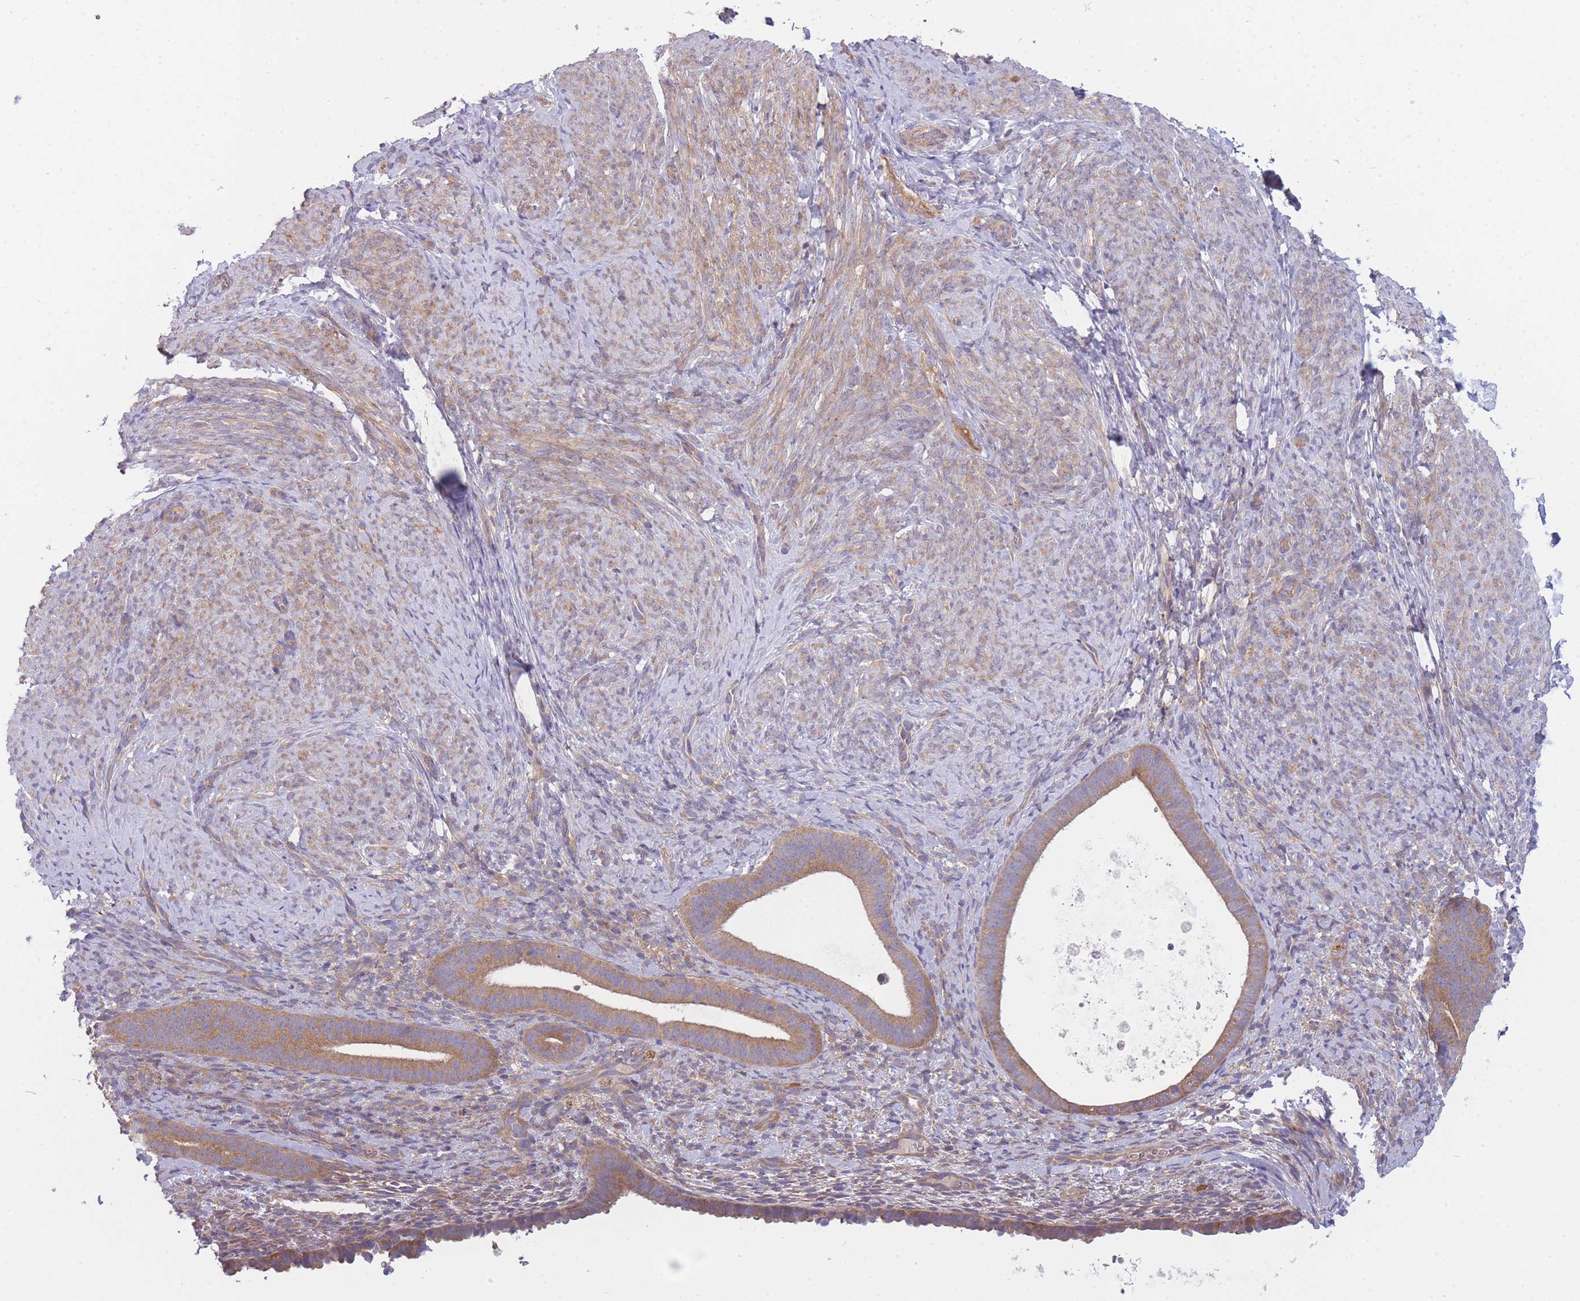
{"staining": {"intensity": "negative", "quantity": "none", "location": "none"}, "tissue": "endometrium", "cell_type": "Cells in endometrial stroma", "image_type": "normal", "snomed": [{"axis": "morphology", "description": "Normal tissue, NOS"}, {"axis": "topography", "description": "Endometrium"}], "caption": "A high-resolution image shows immunohistochemistry (IHC) staining of unremarkable endometrium, which reveals no significant expression in cells in endometrial stroma.", "gene": "PFDN6", "patient": {"sex": "female", "age": 65}}